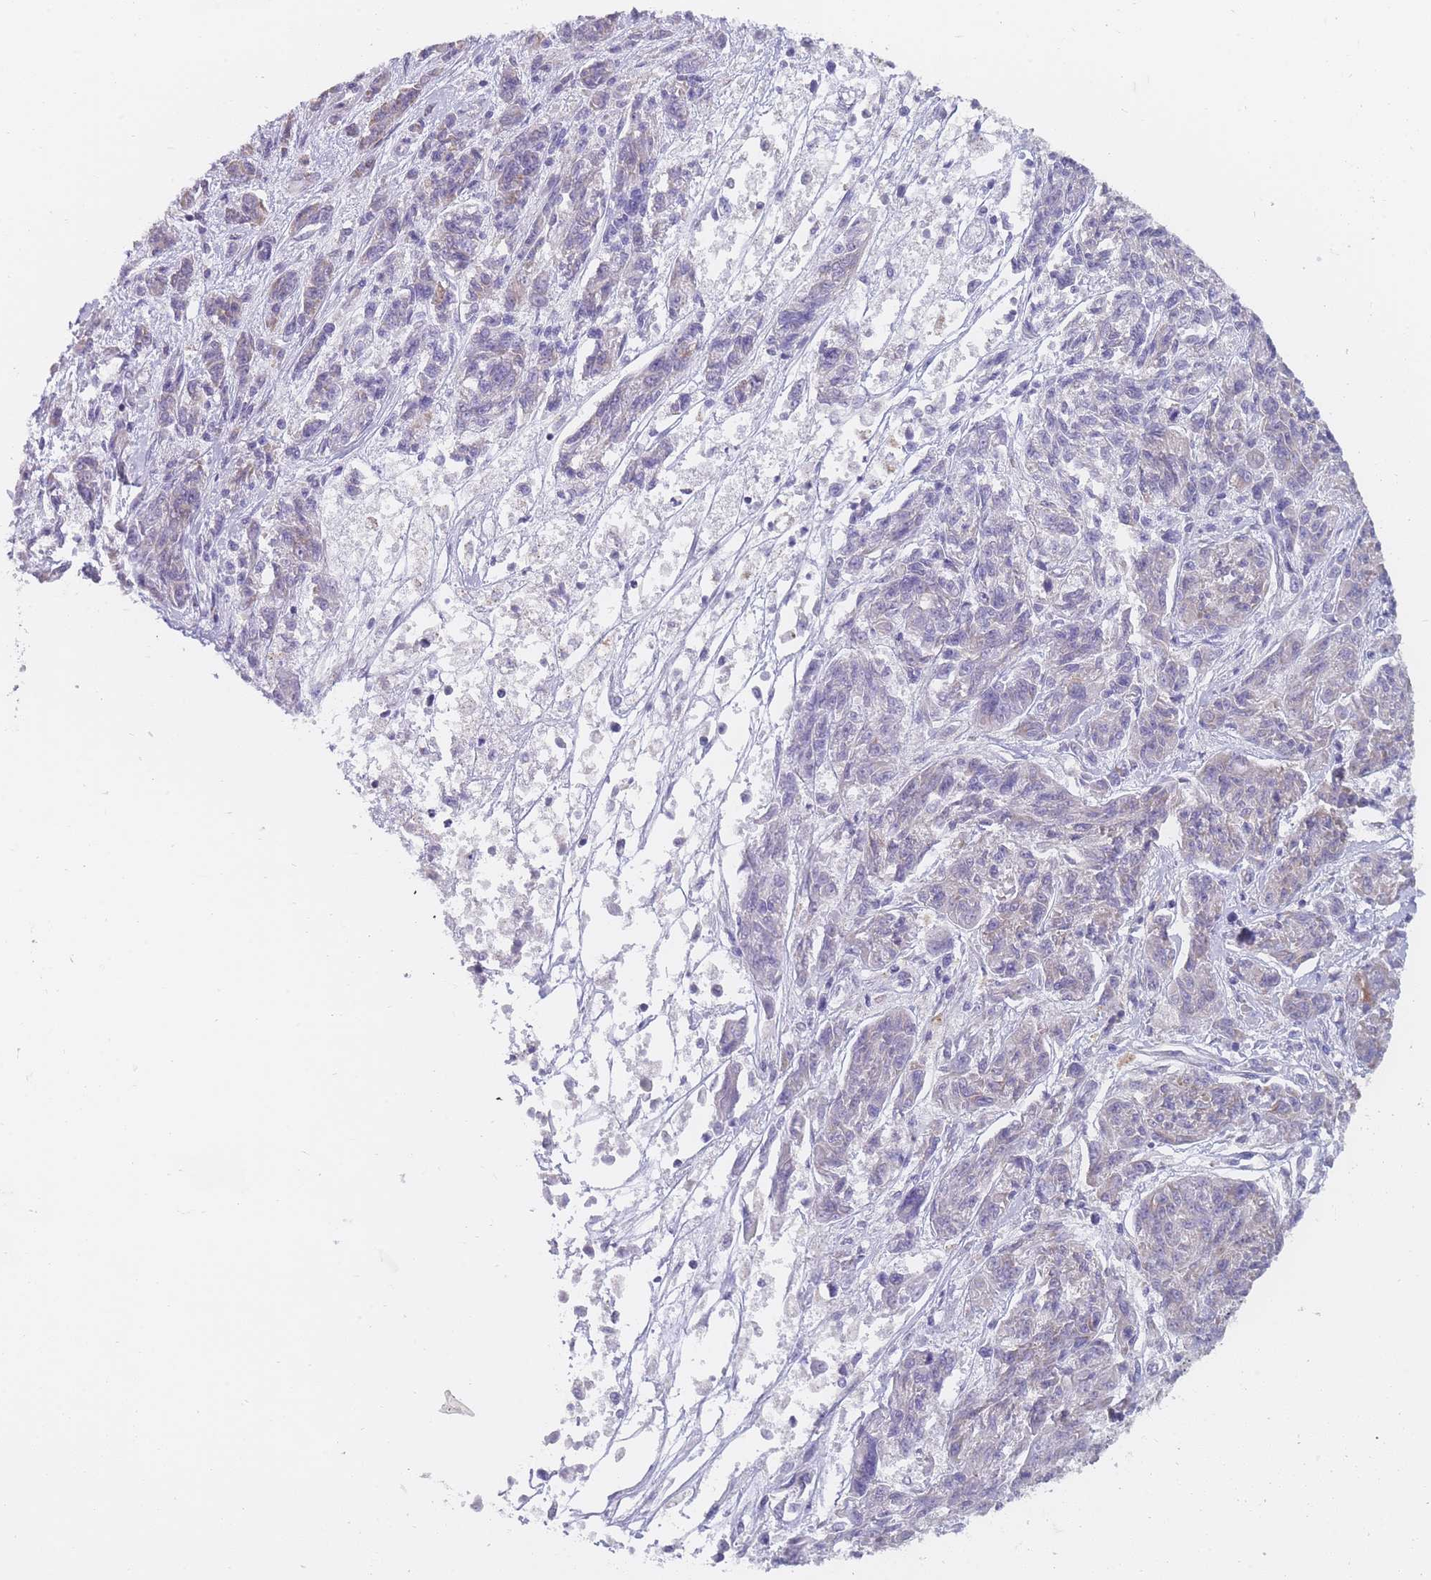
{"staining": {"intensity": "weak", "quantity": "<25%", "location": "cytoplasmic/membranous"}, "tissue": "melanoma", "cell_type": "Tumor cells", "image_type": "cancer", "snomed": [{"axis": "morphology", "description": "Malignant melanoma, NOS"}, {"axis": "topography", "description": "Skin"}], "caption": "Micrograph shows no significant protein staining in tumor cells of melanoma.", "gene": "MRPS14", "patient": {"sex": "male", "age": 53}}